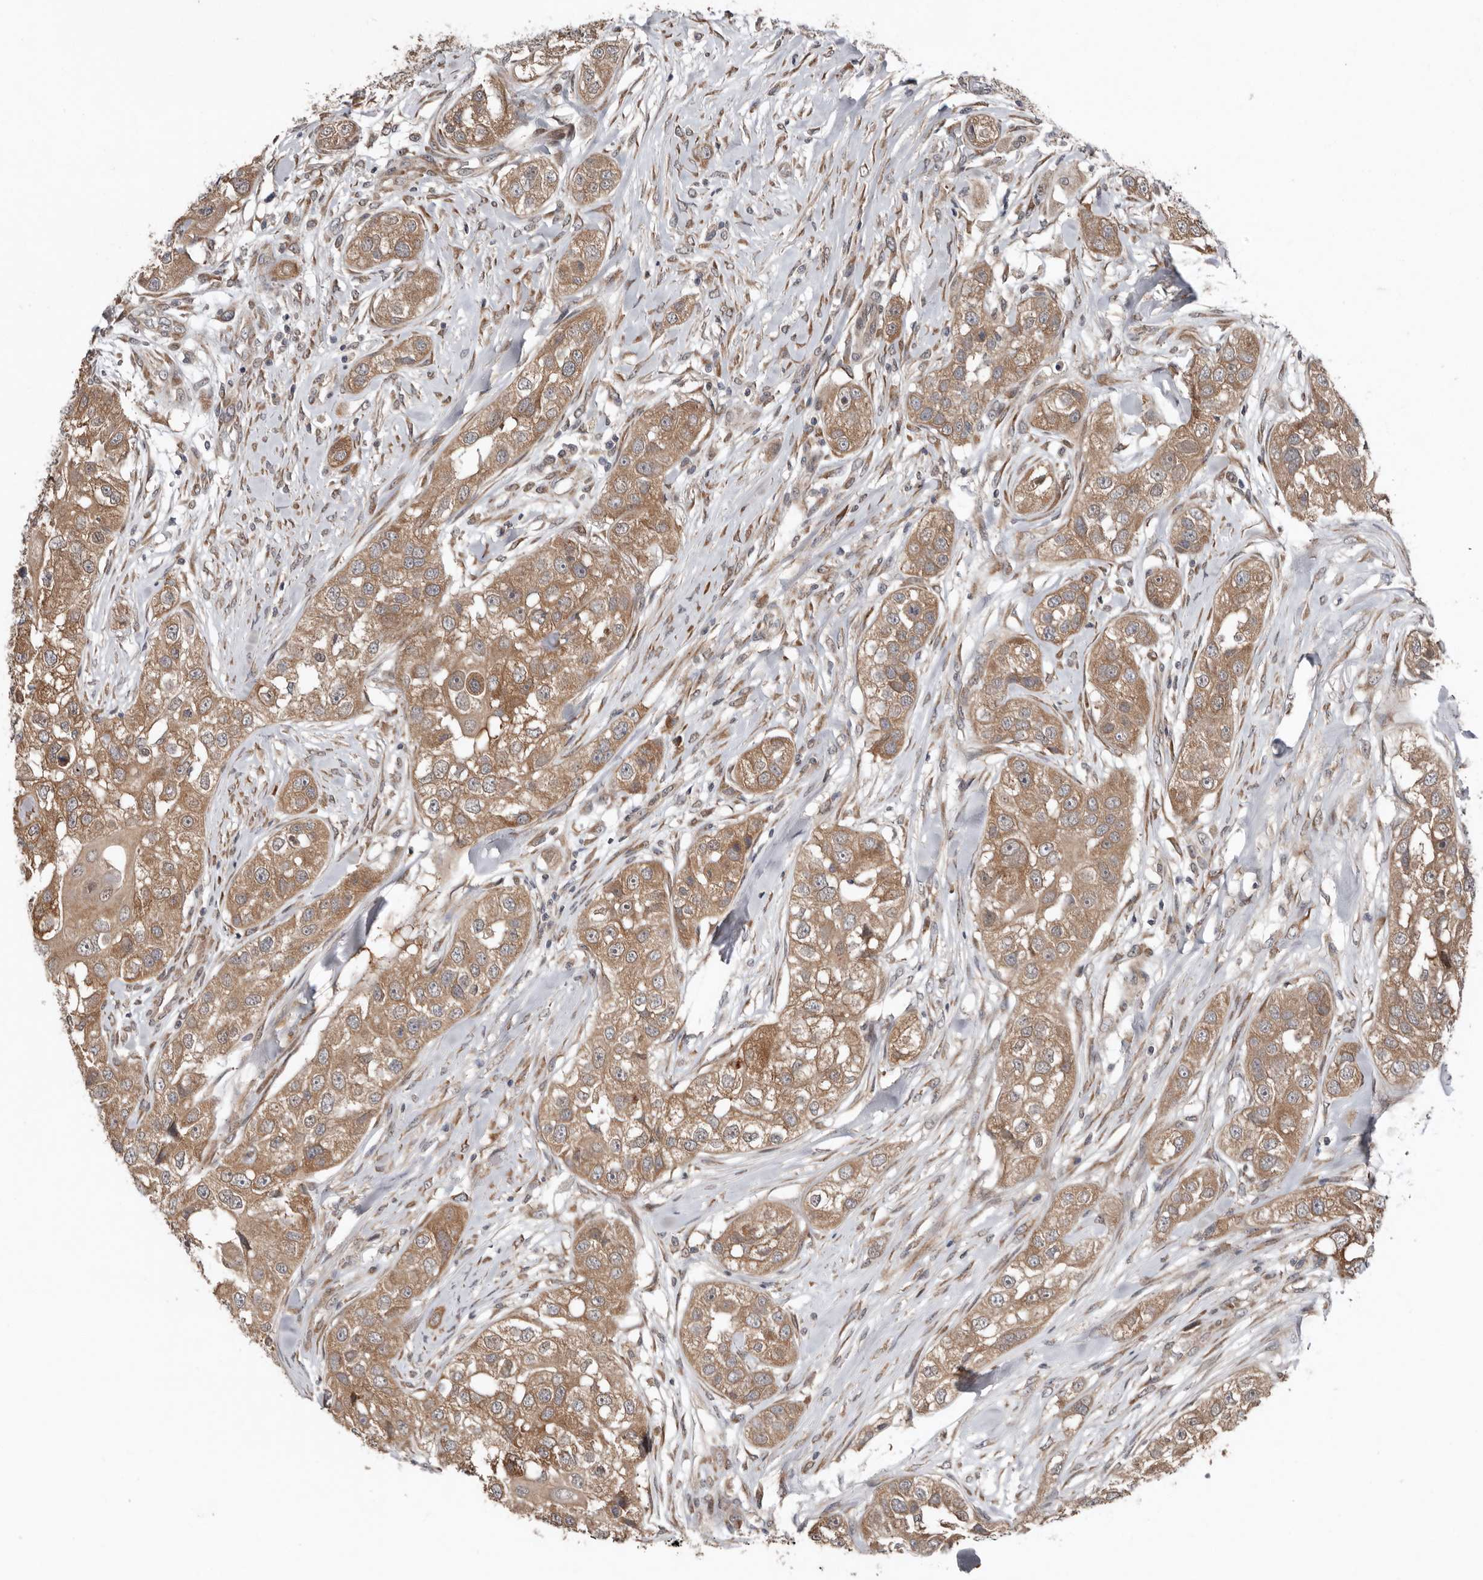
{"staining": {"intensity": "moderate", "quantity": ">75%", "location": "cytoplasmic/membranous"}, "tissue": "head and neck cancer", "cell_type": "Tumor cells", "image_type": "cancer", "snomed": [{"axis": "morphology", "description": "Normal tissue, NOS"}, {"axis": "morphology", "description": "Squamous cell carcinoma, NOS"}, {"axis": "topography", "description": "Skeletal muscle"}, {"axis": "topography", "description": "Head-Neck"}], "caption": "Immunohistochemistry histopathology image of head and neck cancer (squamous cell carcinoma) stained for a protein (brown), which reveals medium levels of moderate cytoplasmic/membranous positivity in about >75% of tumor cells.", "gene": "CHML", "patient": {"sex": "male", "age": 51}}